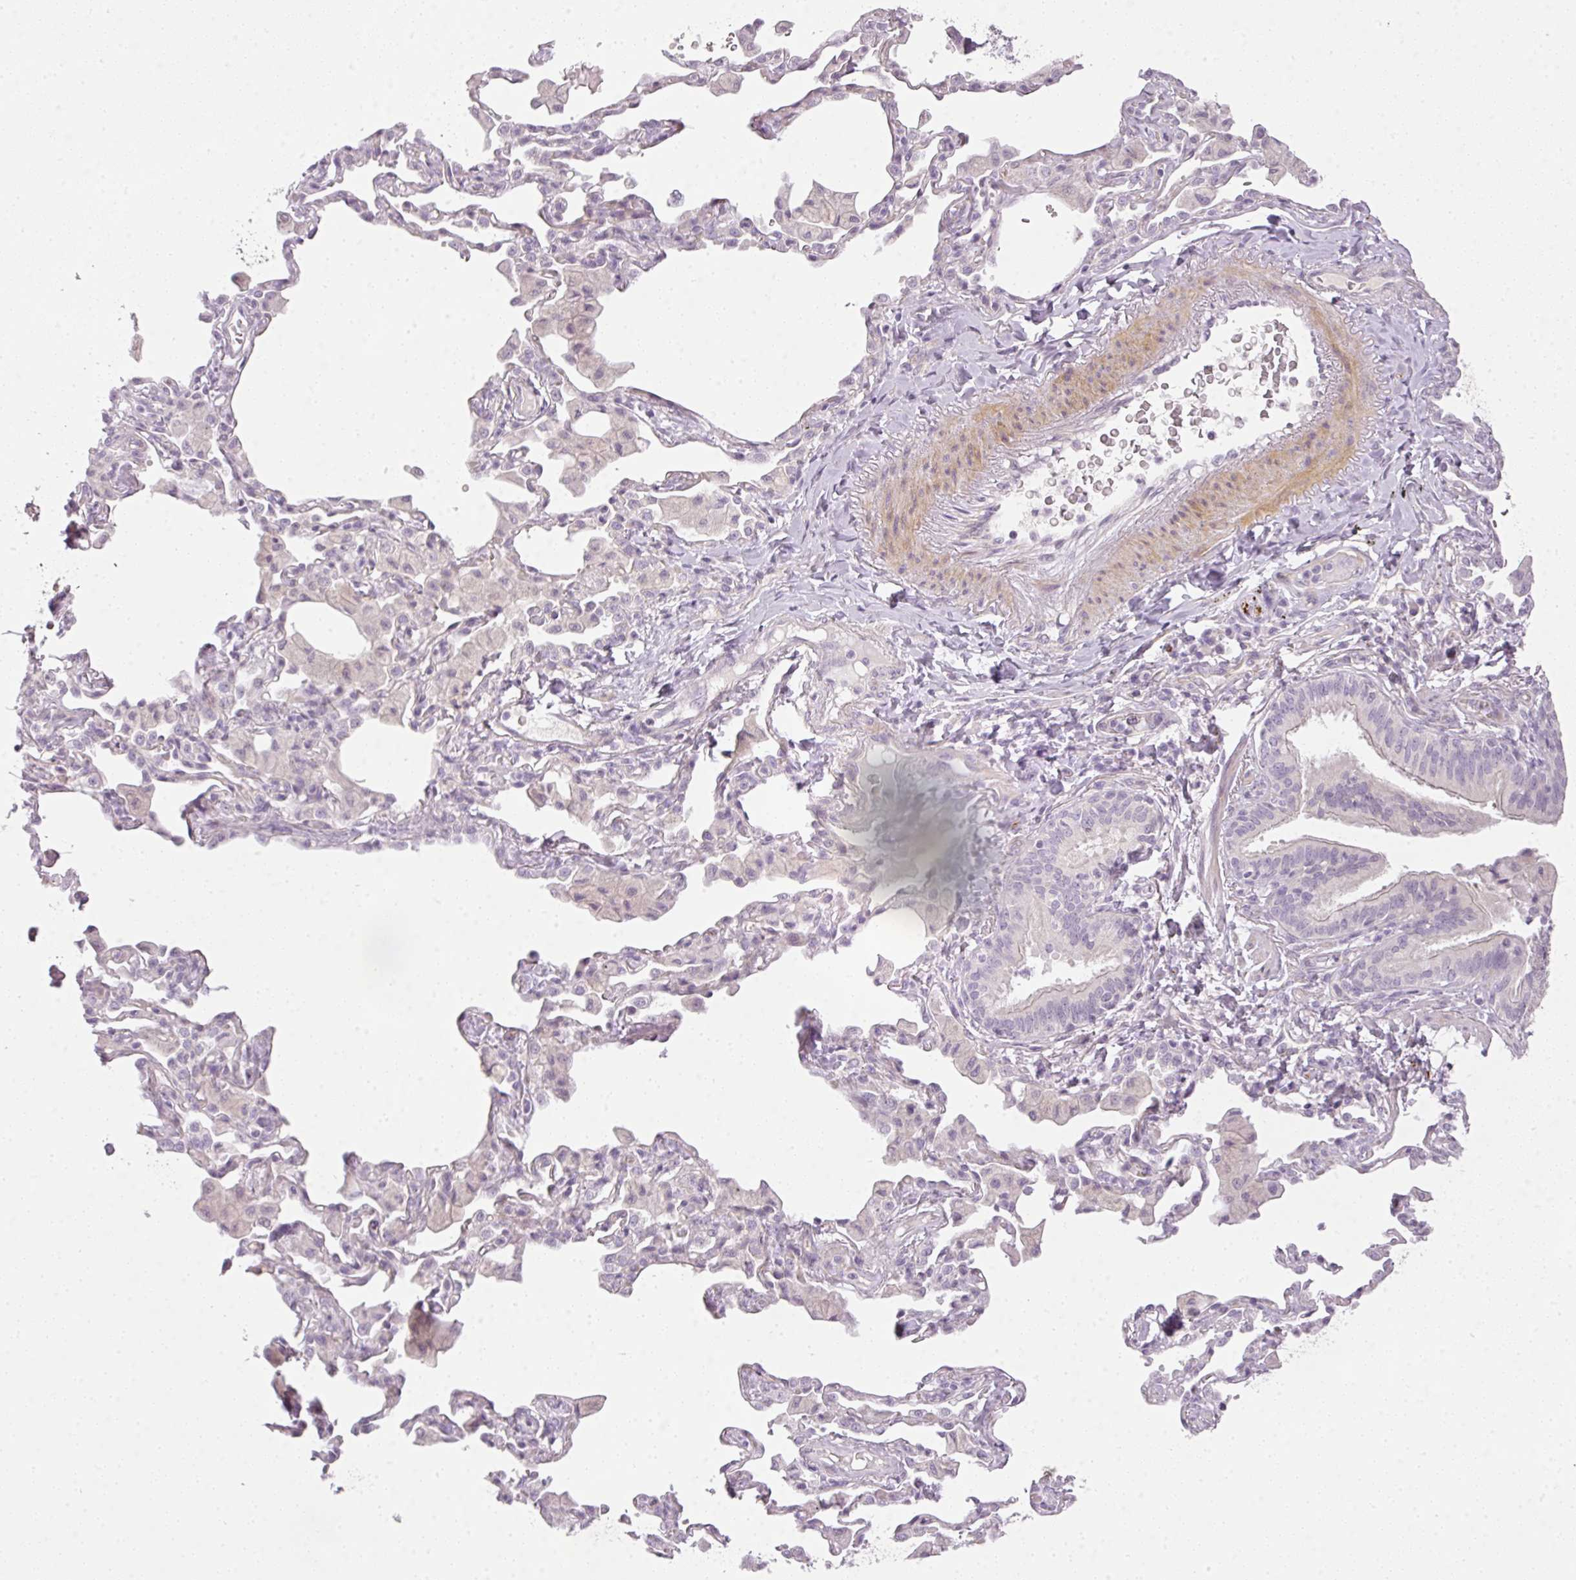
{"staining": {"intensity": "negative", "quantity": "none", "location": "none"}, "tissue": "bronchus", "cell_type": "Respiratory epithelial cells", "image_type": "normal", "snomed": [{"axis": "morphology", "description": "Normal tissue, NOS"}, {"axis": "morphology", "description": "Inflammation, NOS"}, {"axis": "topography", "description": "Bronchus"}, {"axis": "topography", "description": "Lung"}], "caption": "Immunohistochemistry histopathology image of benign bronchus stained for a protein (brown), which shows no expression in respiratory epithelial cells.", "gene": "RAX2", "patient": {"sex": "female", "age": 46}}